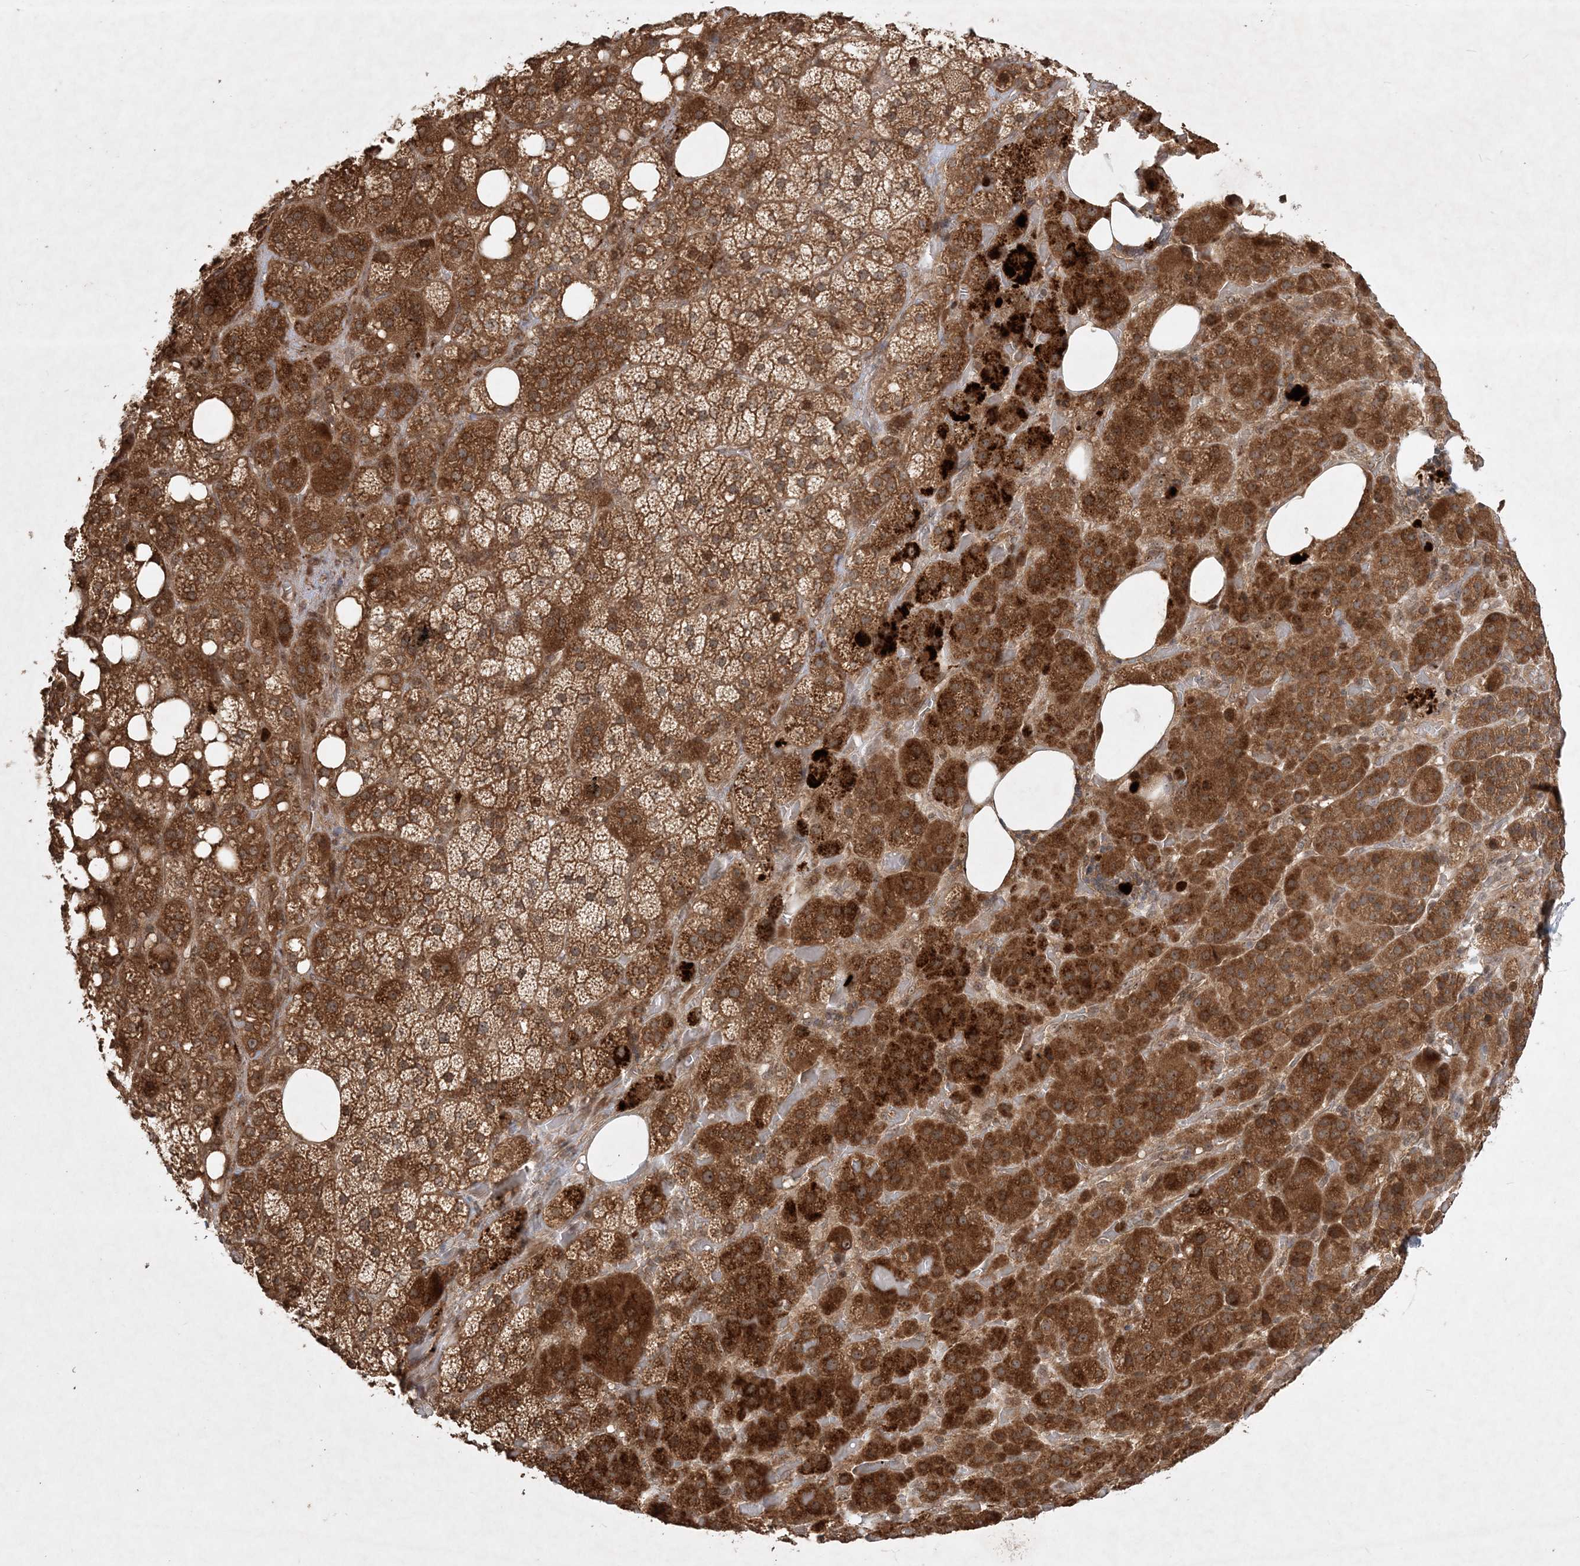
{"staining": {"intensity": "strong", "quantity": ">75%", "location": "cytoplasmic/membranous"}, "tissue": "adrenal gland", "cell_type": "Glandular cells", "image_type": "normal", "snomed": [{"axis": "morphology", "description": "Normal tissue, NOS"}, {"axis": "topography", "description": "Adrenal gland"}], "caption": "Adrenal gland stained for a protein exhibits strong cytoplasmic/membranous positivity in glandular cells. Immunohistochemistry (ihc) stains the protein in brown and the nuclei are stained blue.", "gene": "UBR3", "patient": {"sex": "female", "age": 59}}